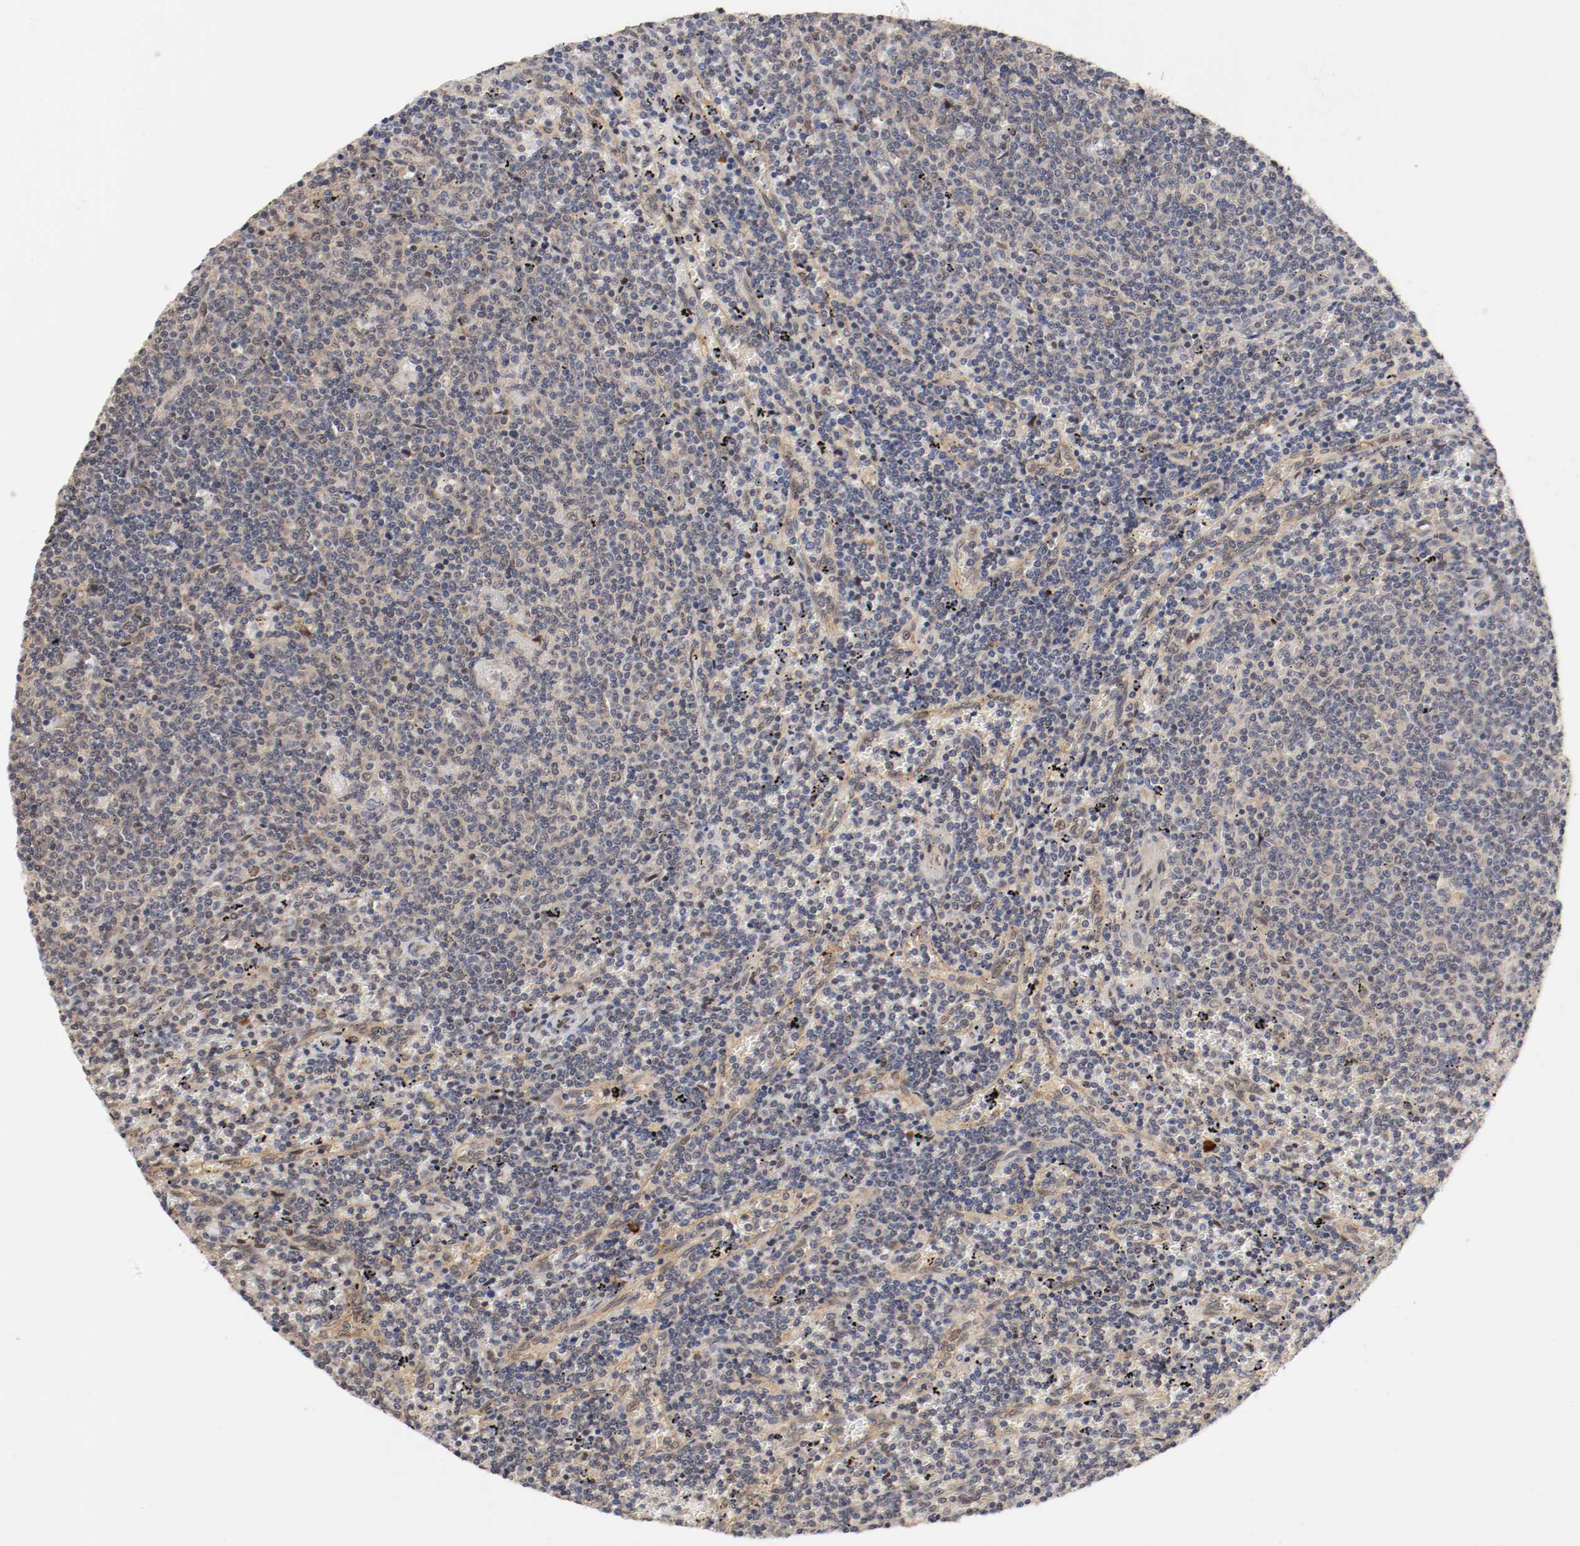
{"staining": {"intensity": "weak", "quantity": ">75%", "location": "cytoplasmic/membranous"}, "tissue": "lymphoma", "cell_type": "Tumor cells", "image_type": "cancer", "snomed": [{"axis": "morphology", "description": "Malignant lymphoma, non-Hodgkin's type, Low grade"}, {"axis": "topography", "description": "Spleen"}], "caption": "IHC staining of lymphoma, which displays low levels of weak cytoplasmic/membranous expression in about >75% of tumor cells indicating weak cytoplasmic/membranous protein staining. The staining was performed using DAB (brown) for protein detection and nuclei were counterstained in hematoxylin (blue).", "gene": "DNMT3B", "patient": {"sex": "female", "age": 50}}